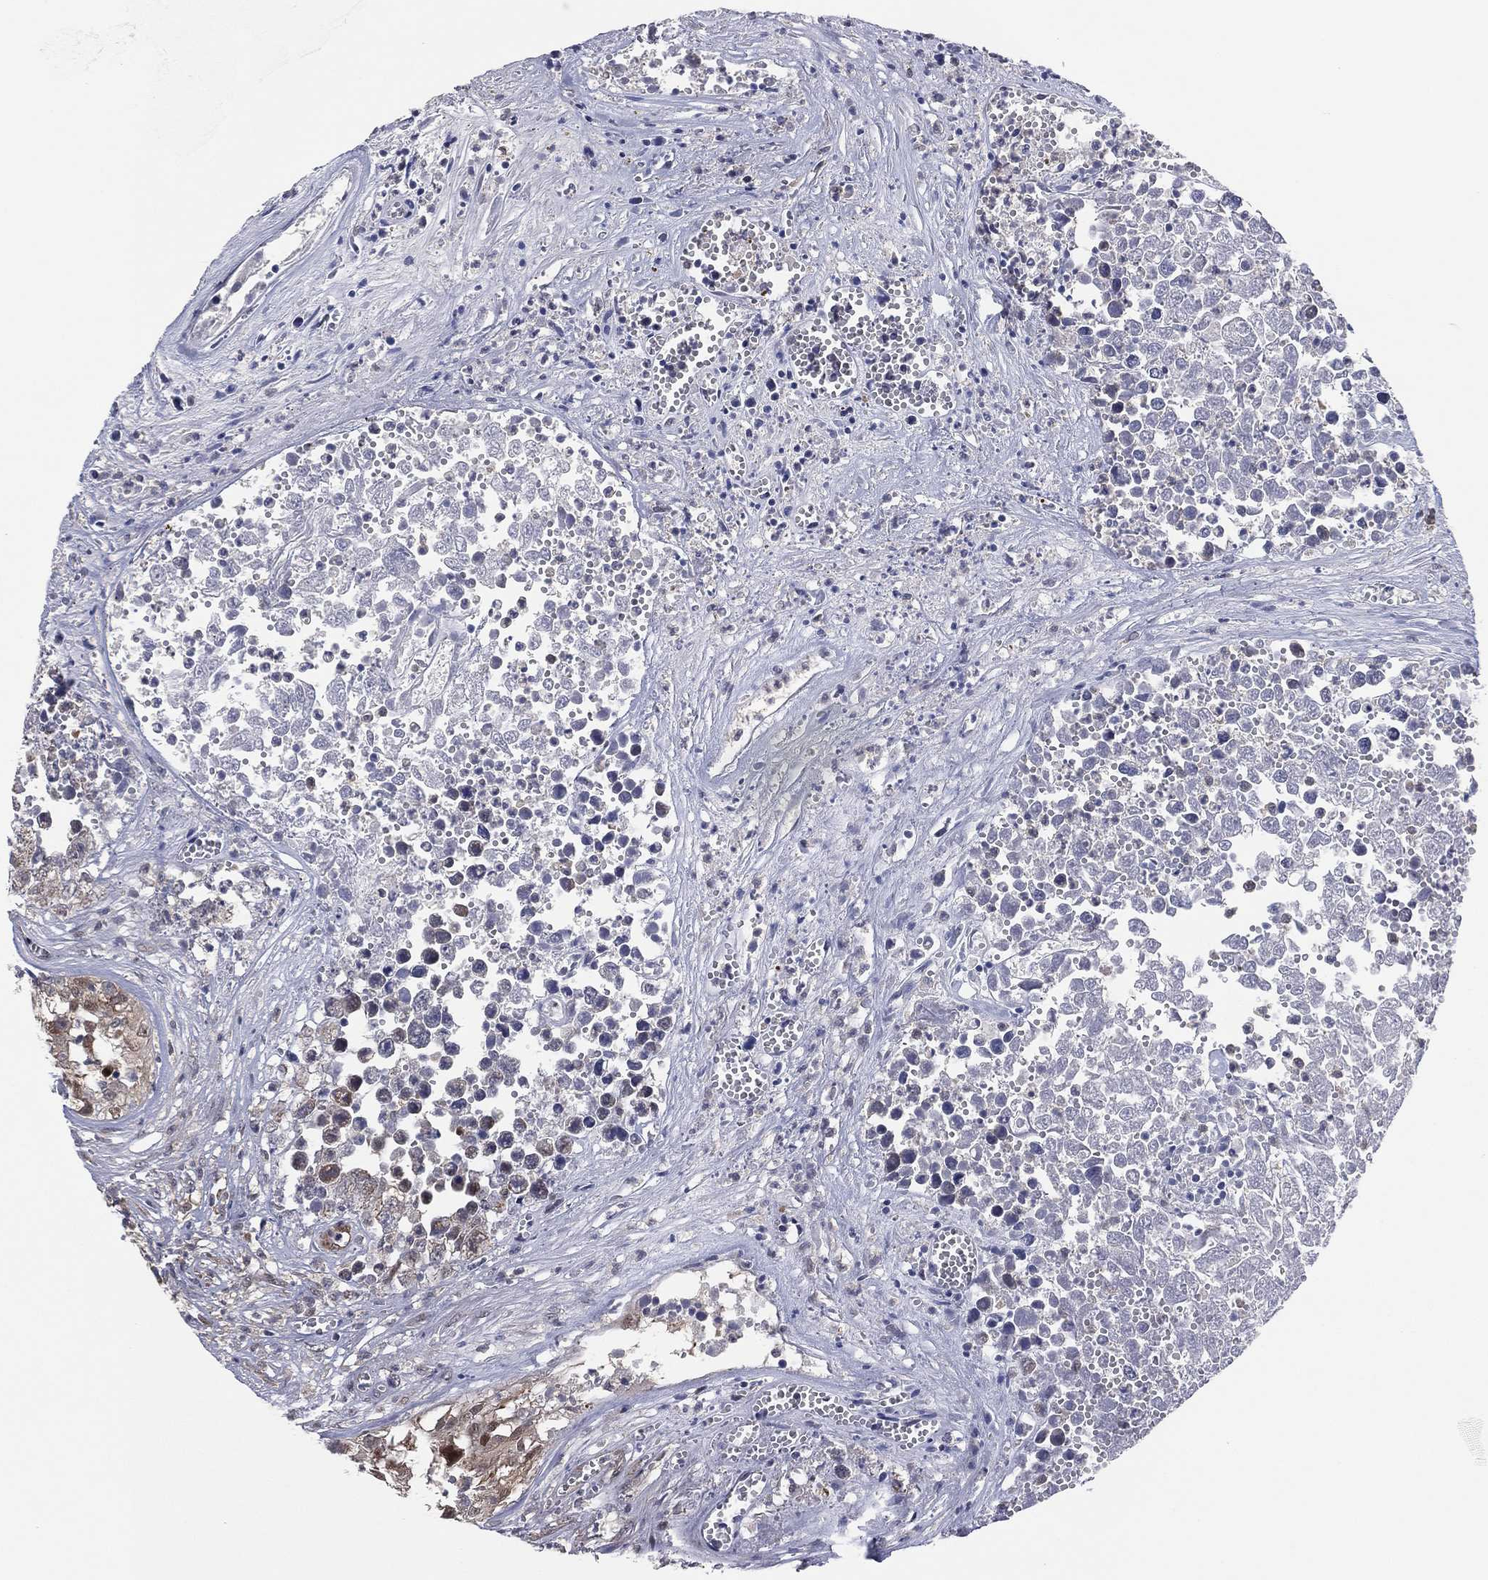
{"staining": {"intensity": "moderate", "quantity": "<25%", "location": "cytoplasmic/membranous"}, "tissue": "testis cancer", "cell_type": "Tumor cells", "image_type": "cancer", "snomed": [{"axis": "morphology", "description": "Seminoma, NOS"}, {"axis": "morphology", "description": "Carcinoma, Embryonal, NOS"}, {"axis": "topography", "description": "Testis"}], "caption": "Seminoma (testis) stained with DAB (3,3'-diaminobenzidine) IHC shows low levels of moderate cytoplasmic/membranous positivity in approximately <25% of tumor cells. The staining was performed using DAB (3,3'-diaminobenzidine) to visualize the protein expression in brown, while the nuclei were stained in blue with hematoxylin (Magnification: 20x).", "gene": "SNCG", "patient": {"sex": "male", "age": 22}}